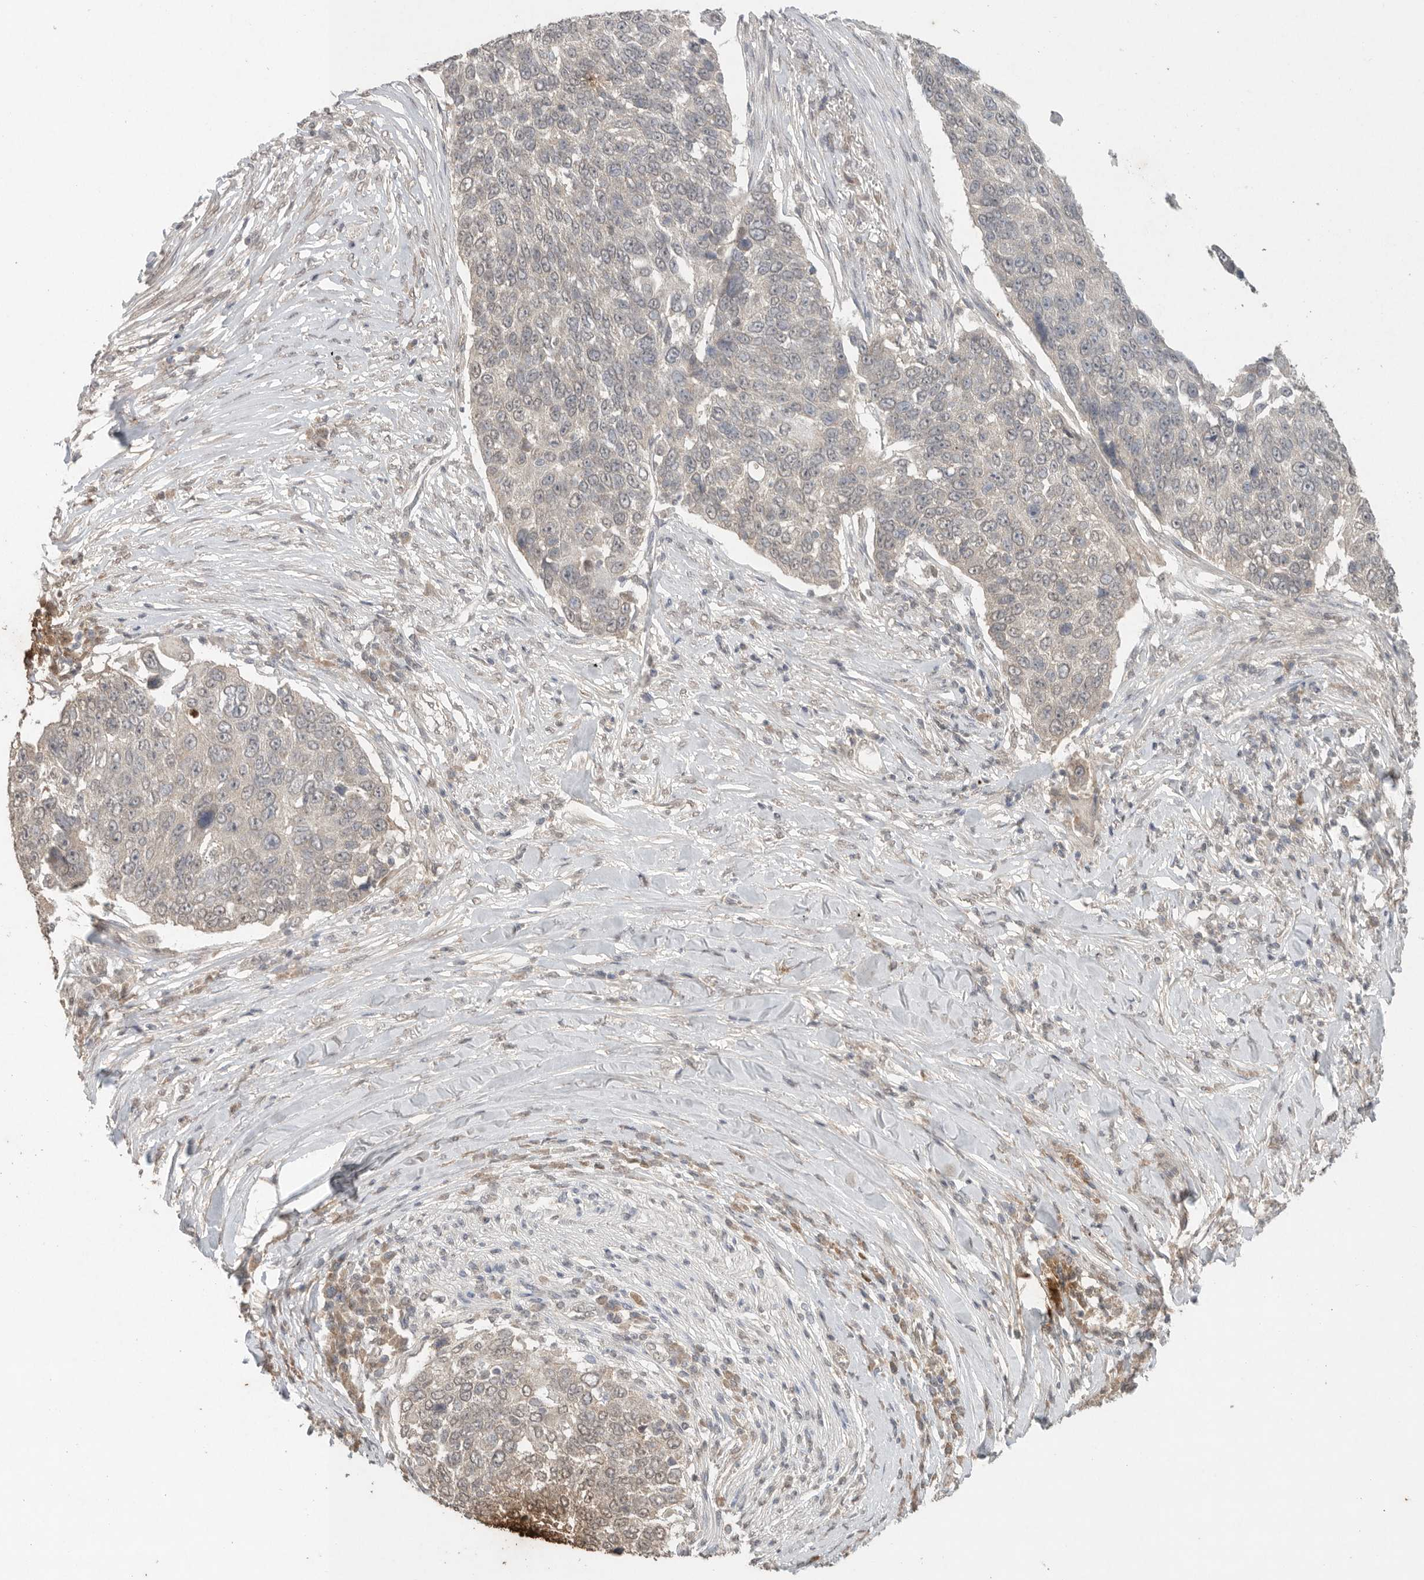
{"staining": {"intensity": "negative", "quantity": "none", "location": "none"}, "tissue": "lung cancer", "cell_type": "Tumor cells", "image_type": "cancer", "snomed": [{"axis": "morphology", "description": "Squamous cell carcinoma, NOS"}, {"axis": "topography", "description": "Lung"}], "caption": "Photomicrograph shows no protein staining in tumor cells of lung cancer tissue. Brightfield microscopy of immunohistochemistry (IHC) stained with DAB (brown) and hematoxylin (blue), captured at high magnification.", "gene": "KLK5", "patient": {"sex": "male", "age": 66}}